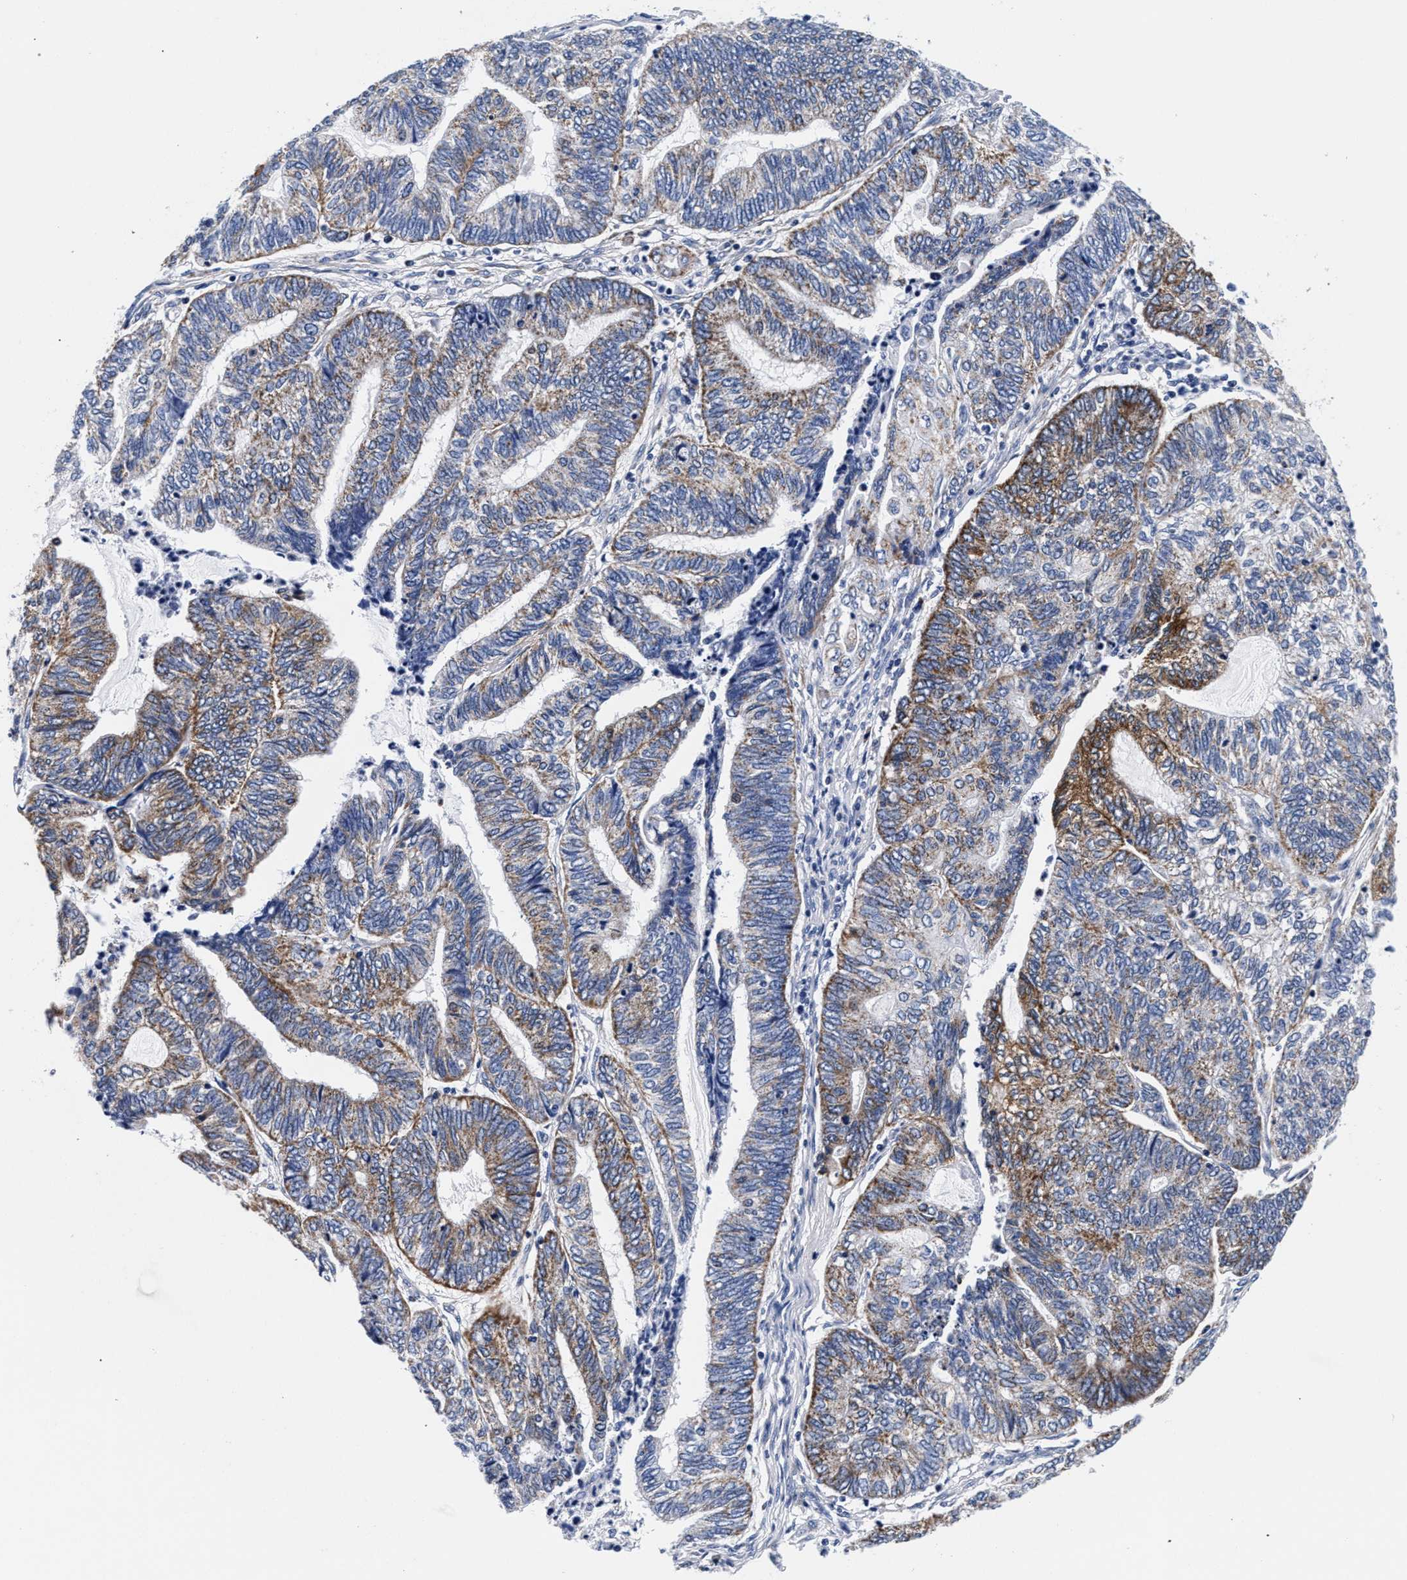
{"staining": {"intensity": "moderate", "quantity": ">75%", "location": "cytoplasmic/membranous"}, "tissue": "endometrial cancer", "cell_type": "Tumor cells", "image_type": "cancer", "snomed": [{"axis": "morphology", "description": "Adenocarcinoma, NOS"}, {"axis": "topography", "description": "Uterus"}, {"axis": "topography", "description": "Endometrium"}], "caption": "Protein expression analysis of human endometrial cancer (adenocarcinoma) reveals moderate cytoplasmic/membranous expression in approximately >75% of tumor cells.", "gene": "RAB3B", "patient": {"sex": "female", "age": 70}}